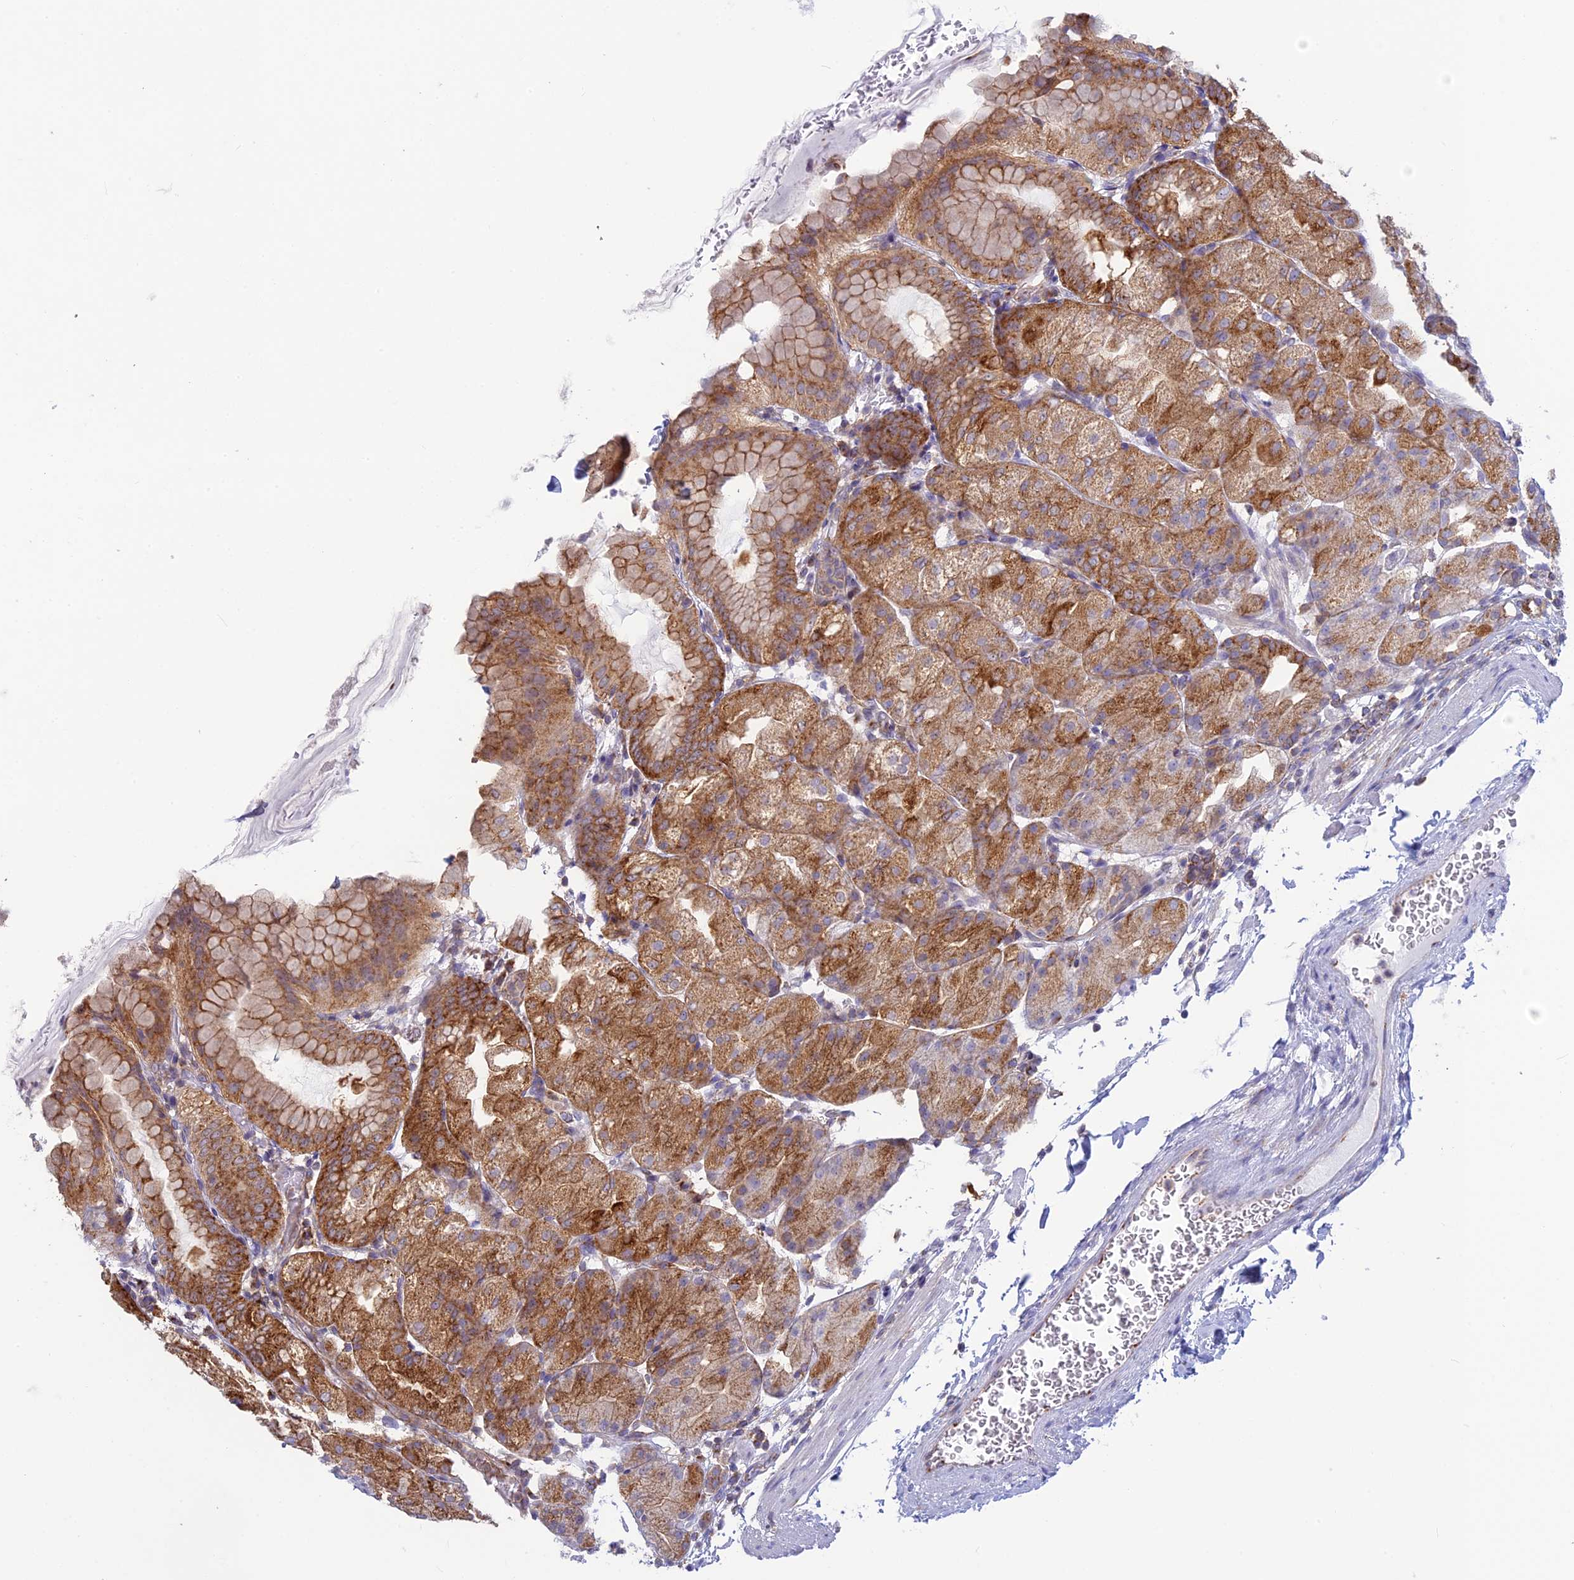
{"staining": {"intensity": "moderate", "quantity": ">75%", "location": "cytoplasmic/membranous"}, "tissue": "stomach", "cell_type": "Glandular cells", "image_type": "normal", "snomed": [{"axis": "morphology", "description": "Normal tissue, NOS"}, {"axis": "topography", "description": "Stomach, upper"}, {"axis": "topography", "description": "Stomach, lower"}], "caption": "Moderate cytoplasmic/membranous staining is identified in approximately >75% of glandular cells in normal stomach.", "gene": "CLINT1", "patient": {"sex": "male", "age": 62}}